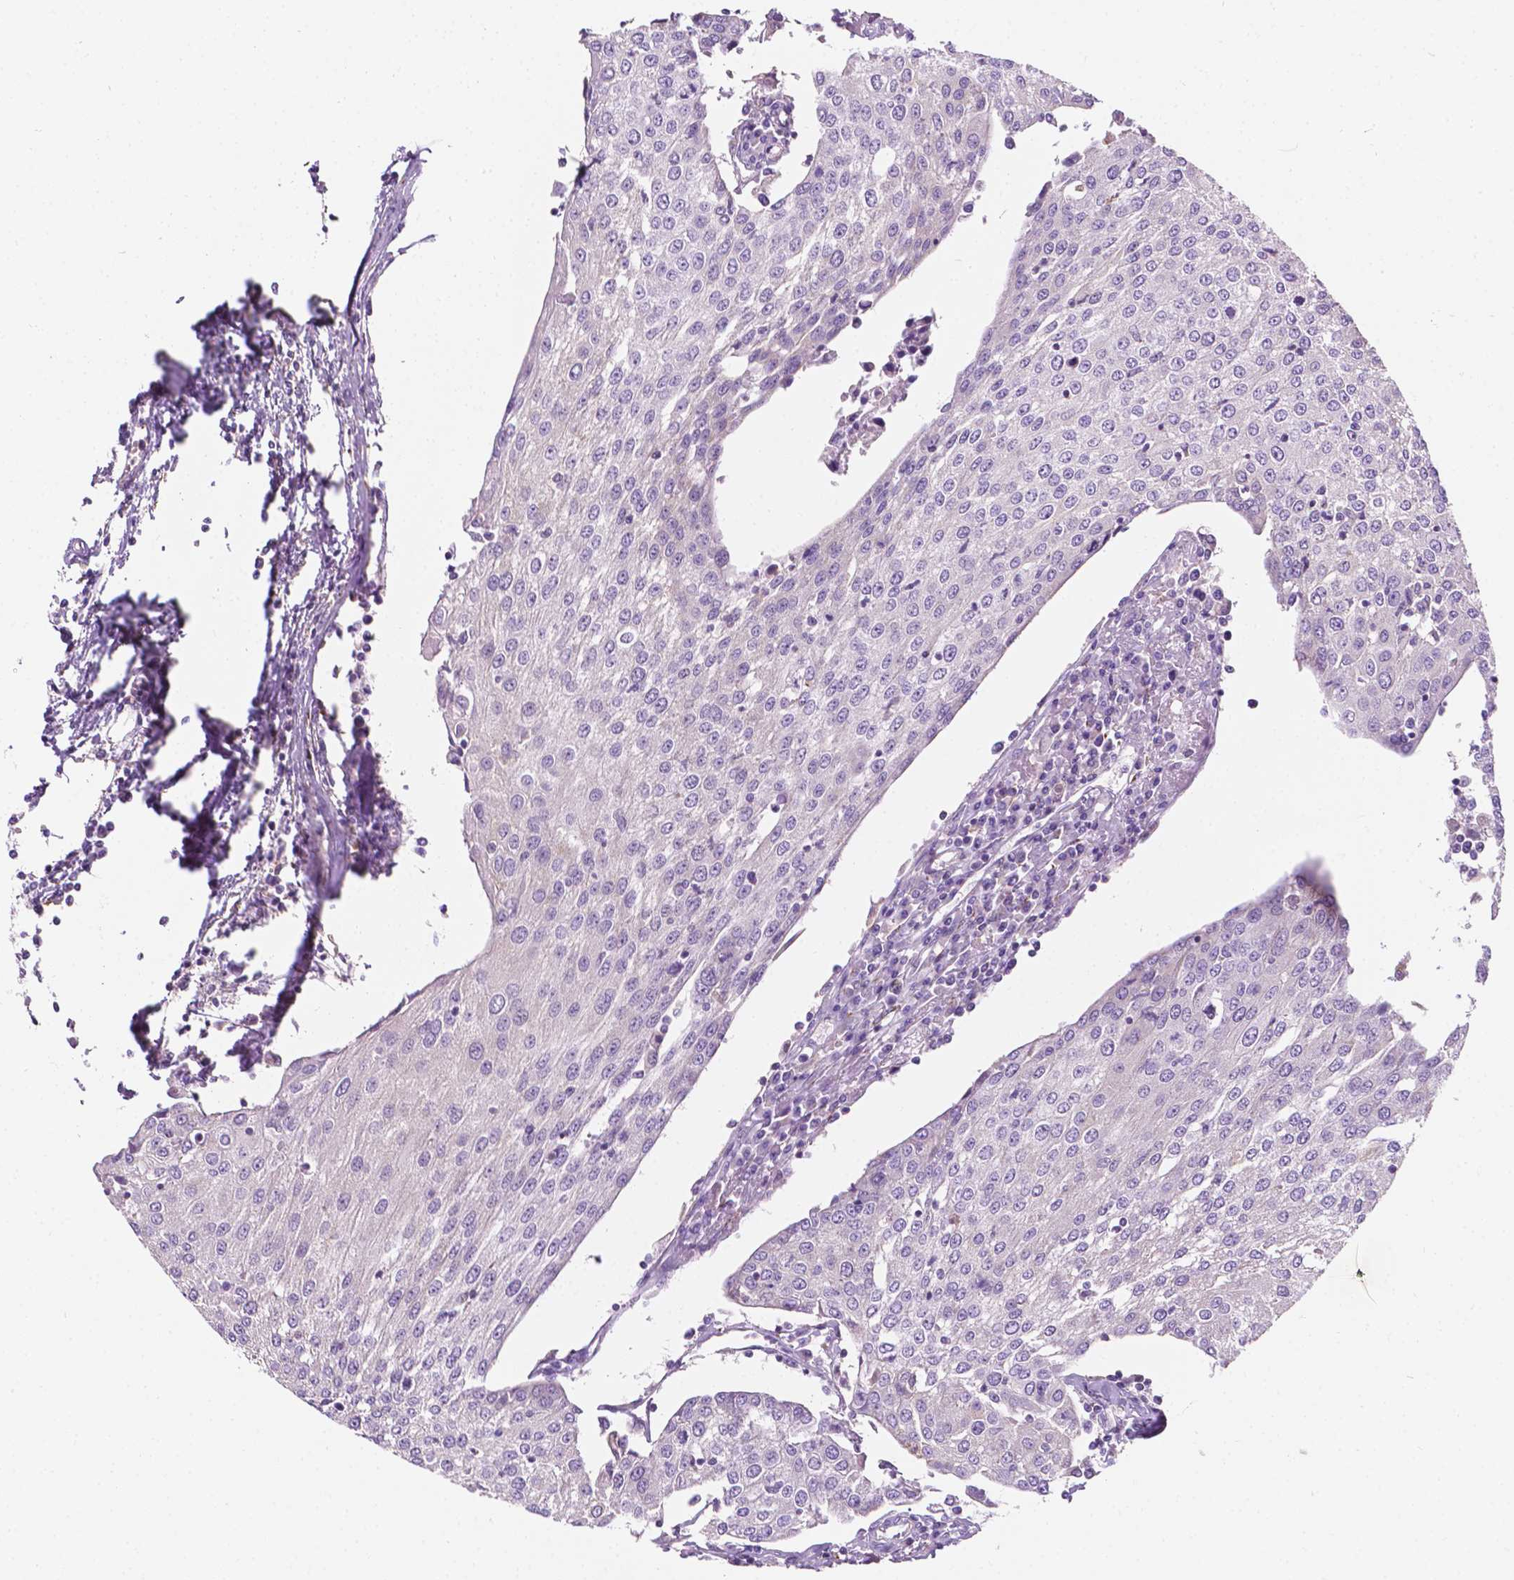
{"staining": {"intensity": "negative", "quantity": "none", "location": "none"}, "tissue": "urothelial cancer", "cell_type": "Tumor cells", "image_type": "cancer", "snomed": [{"axis": "morphology", "description": "Urothelial carcinoma, High grade"}, {"axis": "topography", "description": "Urinary bladder"}], "caption": "Immunohistochemistry of human urothelial cancer shows no expression in tumor cells.", "gene": "NOS1AP", "patient": {"sex": "female", "age": 85}}